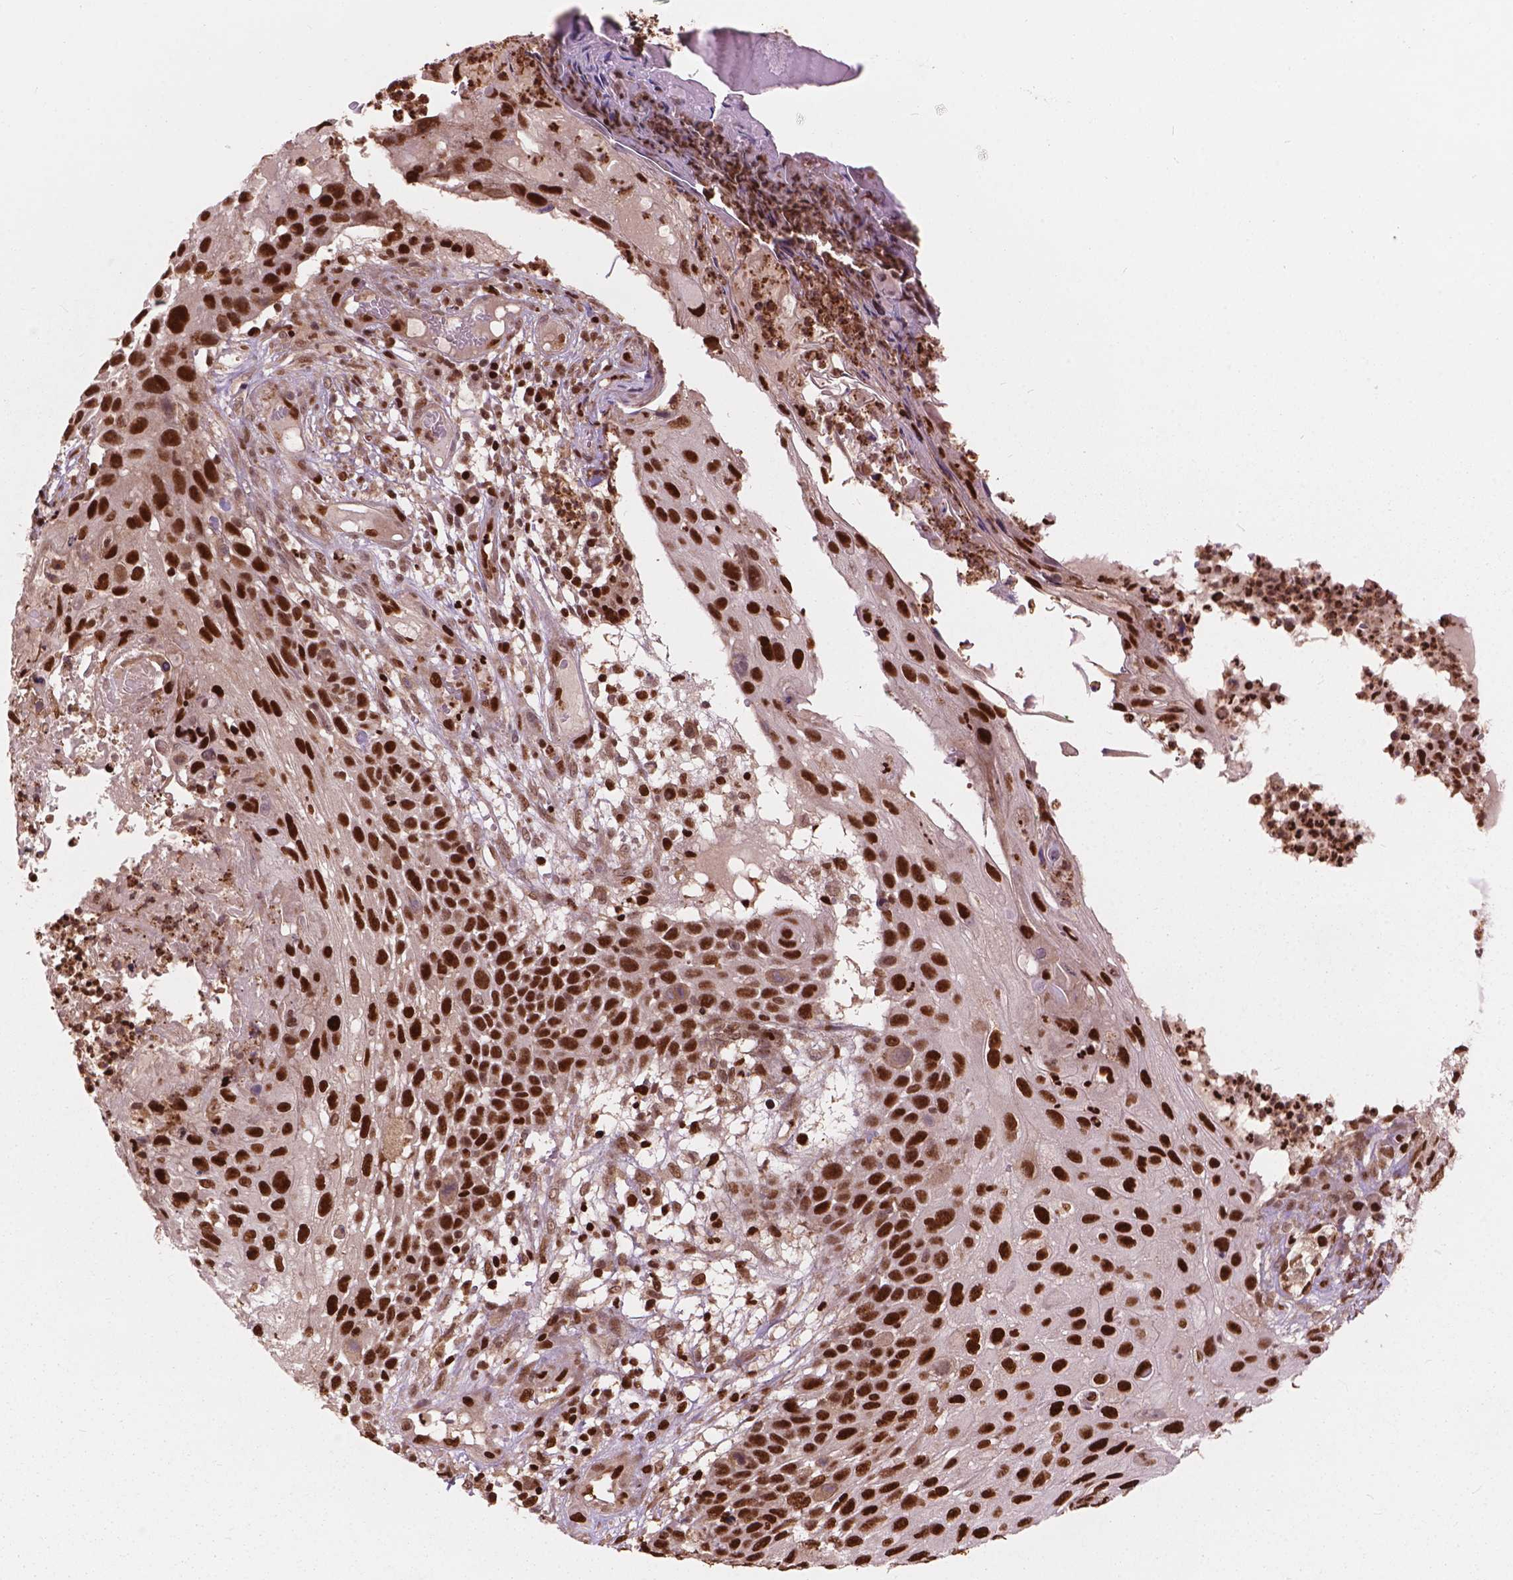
{"staining": {"intensity": "strong", "quantity": ">75%", "location": "nuclear"}, "tissue": "skin cancer", "cell_type": "Tumor cells", "image_type": "cancer", "snomed": [{"axis": "morphology", "description": "Squamous cell carcinoma, NOS"}, {"axis": "topography", "description": "Skin"}], "caption": "About >75% of tumor cells in human squamous cell carcinoma (skin) display strong nuclear protein positivity as visualized by brown immunohistochemical staining.", "gene": "ANP32B", "patient": {"sex": "male", "age": 92}}